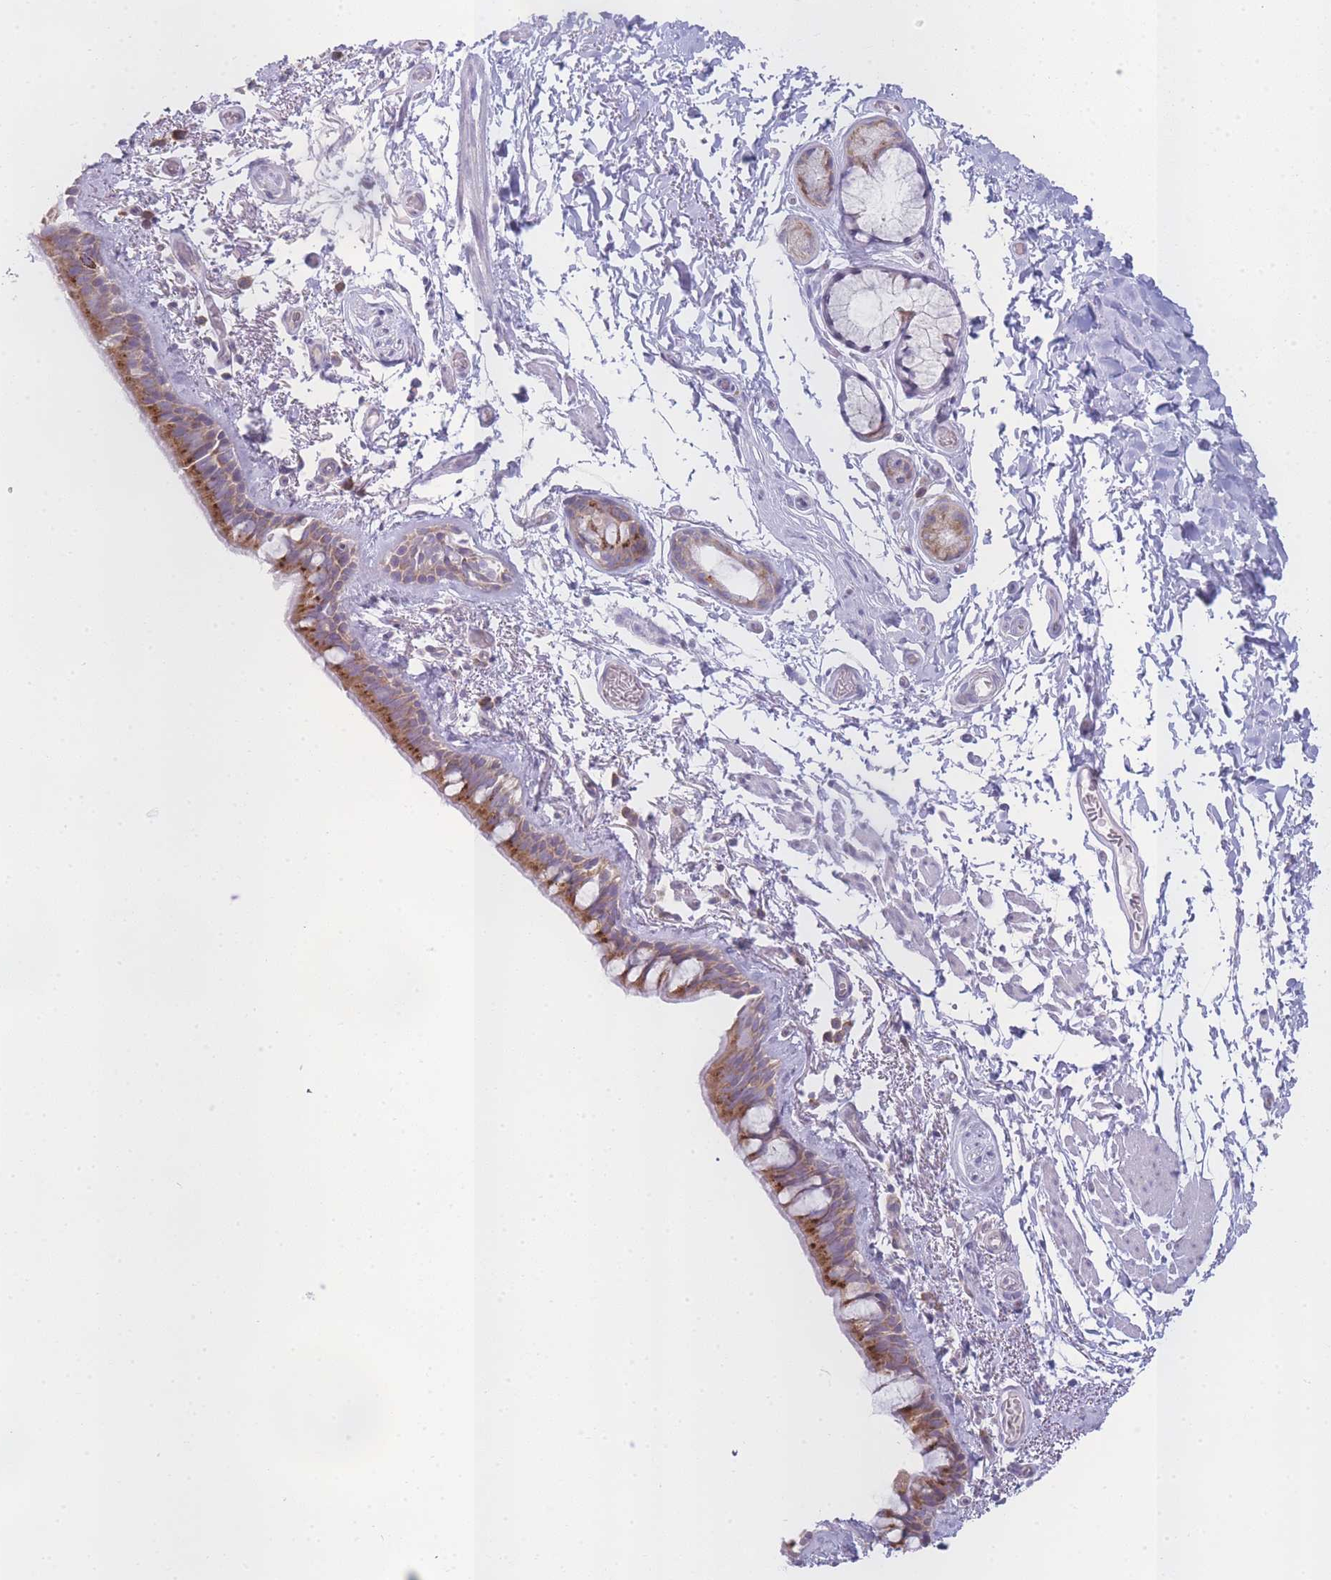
{"staining": {"intensity": "moderate", "quantity": ">75%", "location": "cytoplasmic/membranous"}, "tissue": "bronchus", "cell_type": "Respiratory epithelial cells", "image_type": "normal", "snomed": [{"axis": "morphology", "description": "Normal tissue, NOS"}, {"axis": "topography", "description": "Cartilage tissue"}], "caption": "A brown stain shows moderate cytoplasmic/membranous expression of a protein in respiratory epithelial cells of normal human bronchus. (DAB IHC, brown staining for protein, blue staining for nuclei).", "gene": "OR5L1", "patient": {"sex": "male", "age": 63}}